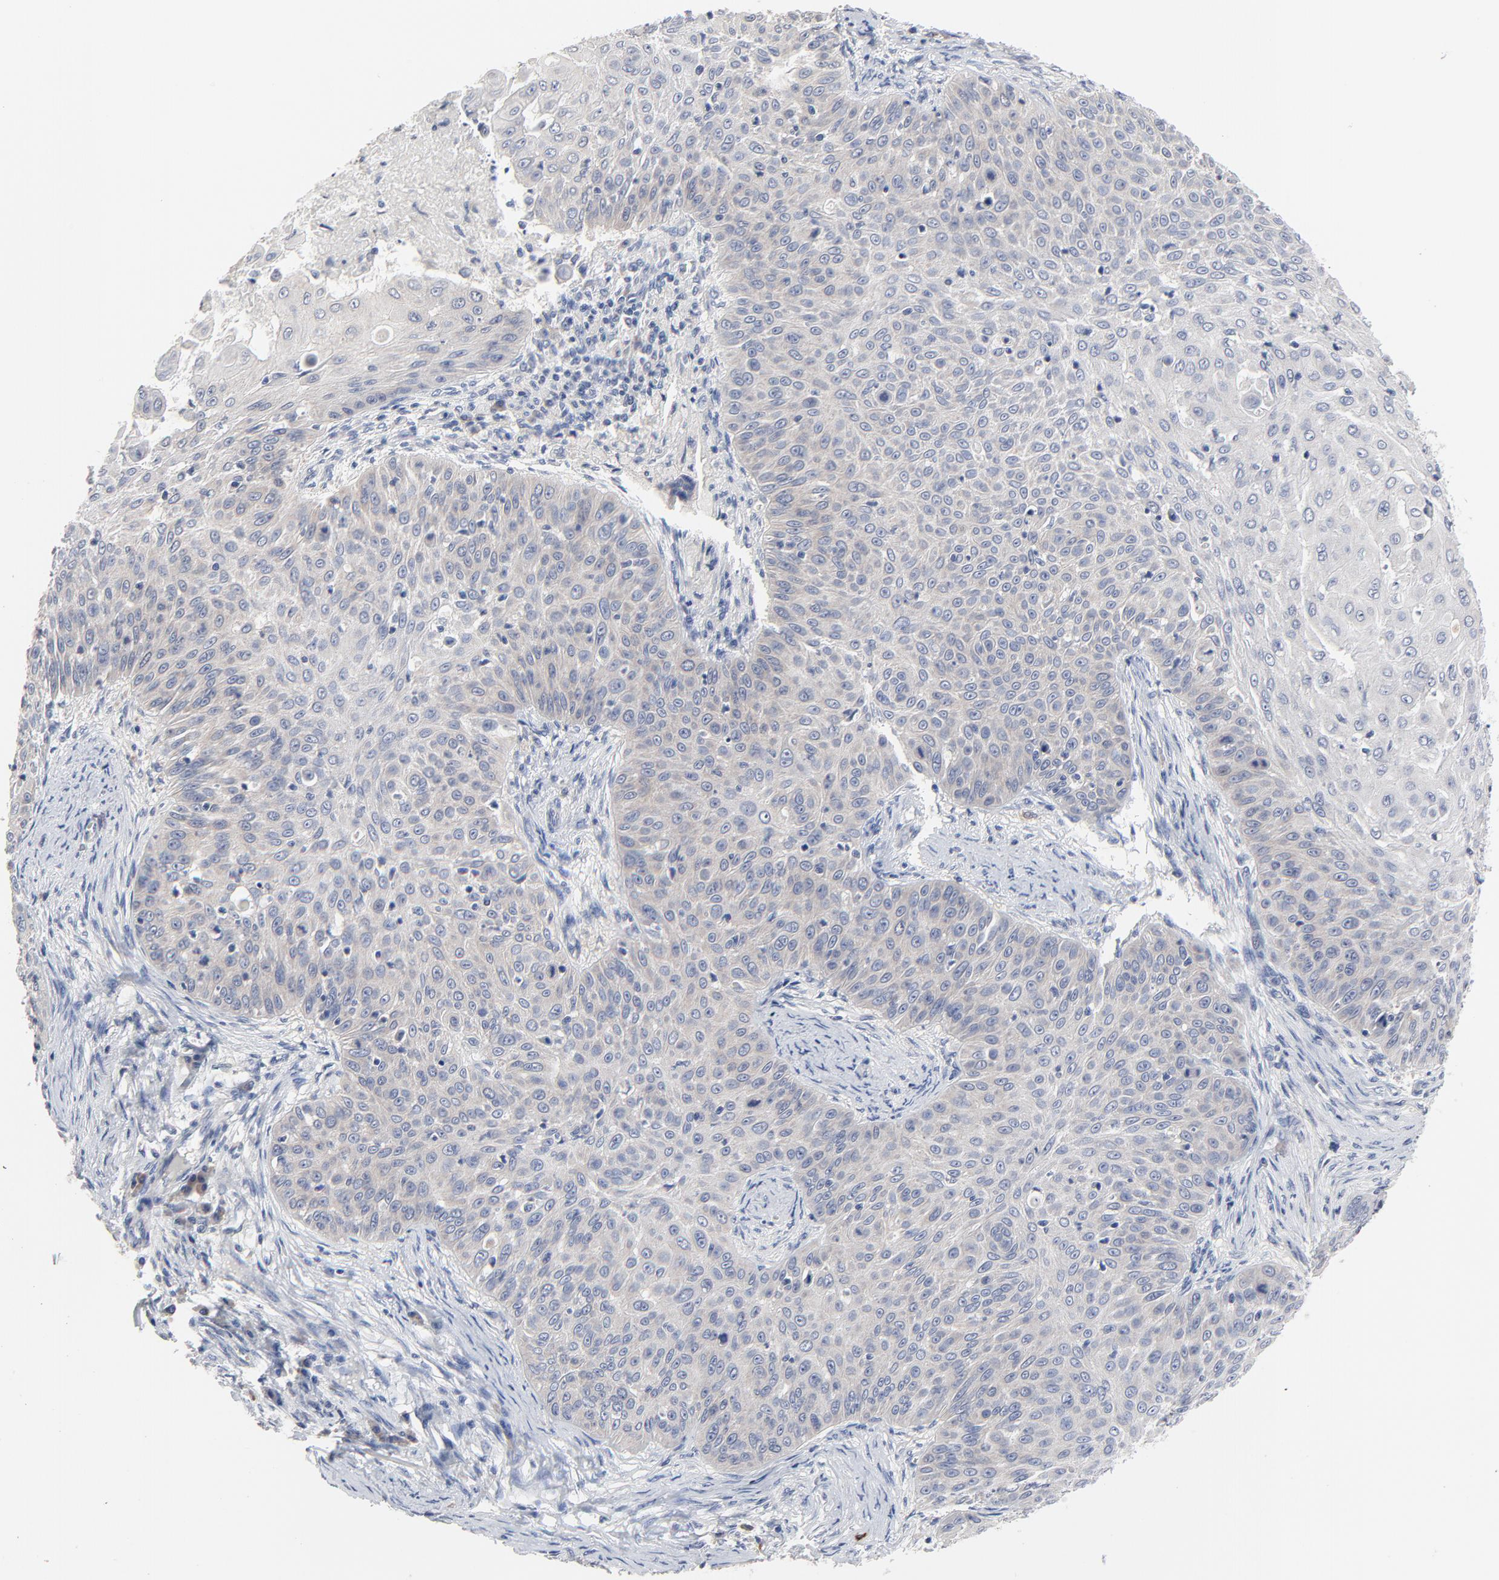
{"staining": {"intensity": "negative", "quantity": "none", "location": "none"}, "tissue": "skin cancer", "cell_type": "Tumor cells", "image_type": "cancer", "snomed": [{"axis": "morphology", "description": "Squamous cell carcinoma, NOS"}, {"axis": "topography", "description": "Skin"}], "caption": "A high-resolution photomicrograph shows IHC staining of skin cancer (squamous cell carcinoma), which exhibits no significant expression in tumor cells.", "gene": "FBXL5", "patient": {"sex": "male", "age": 82}}